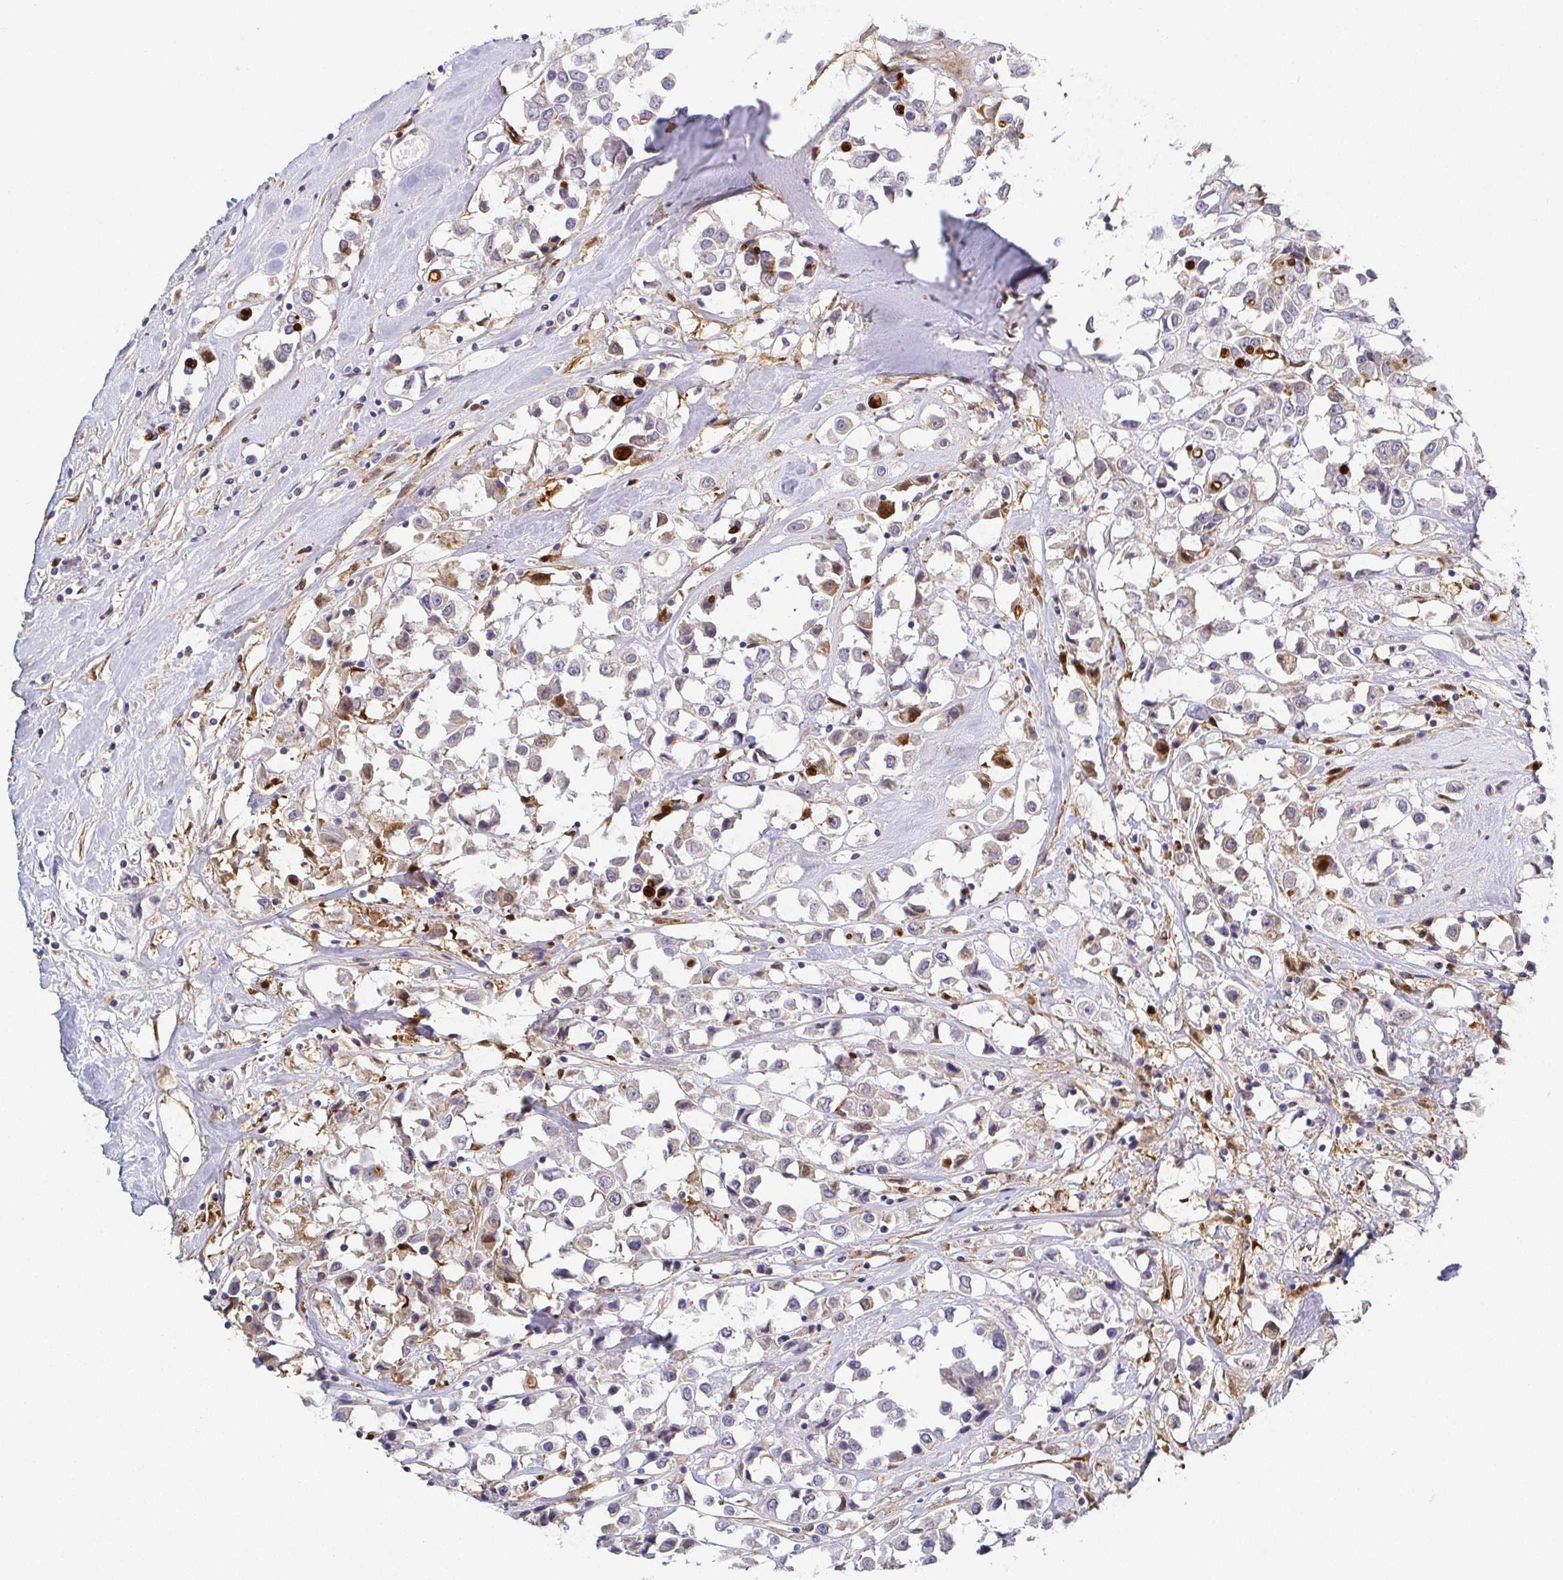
{"staining": {"intensity": "moderate", "quantity": "<25%", "location": "cytoplasmic/membranous,nuclear"}, "tissue": "breast cancer", "cell_type": "Tumor cells", "image_type": "cancer", "snomed": [{"axis": "morphology", "description": "Duct carcinoma"}, {"axis": "topography", "description": "Breast"}], "caption": "Human breast cancer stained with a brown dye reveals moderate cytoplasmic/membranous and nuclear positive expression in about <25% of tumor cells.", "gene": "RNASE7", "patient": {"sex": "female", "age": 61}}